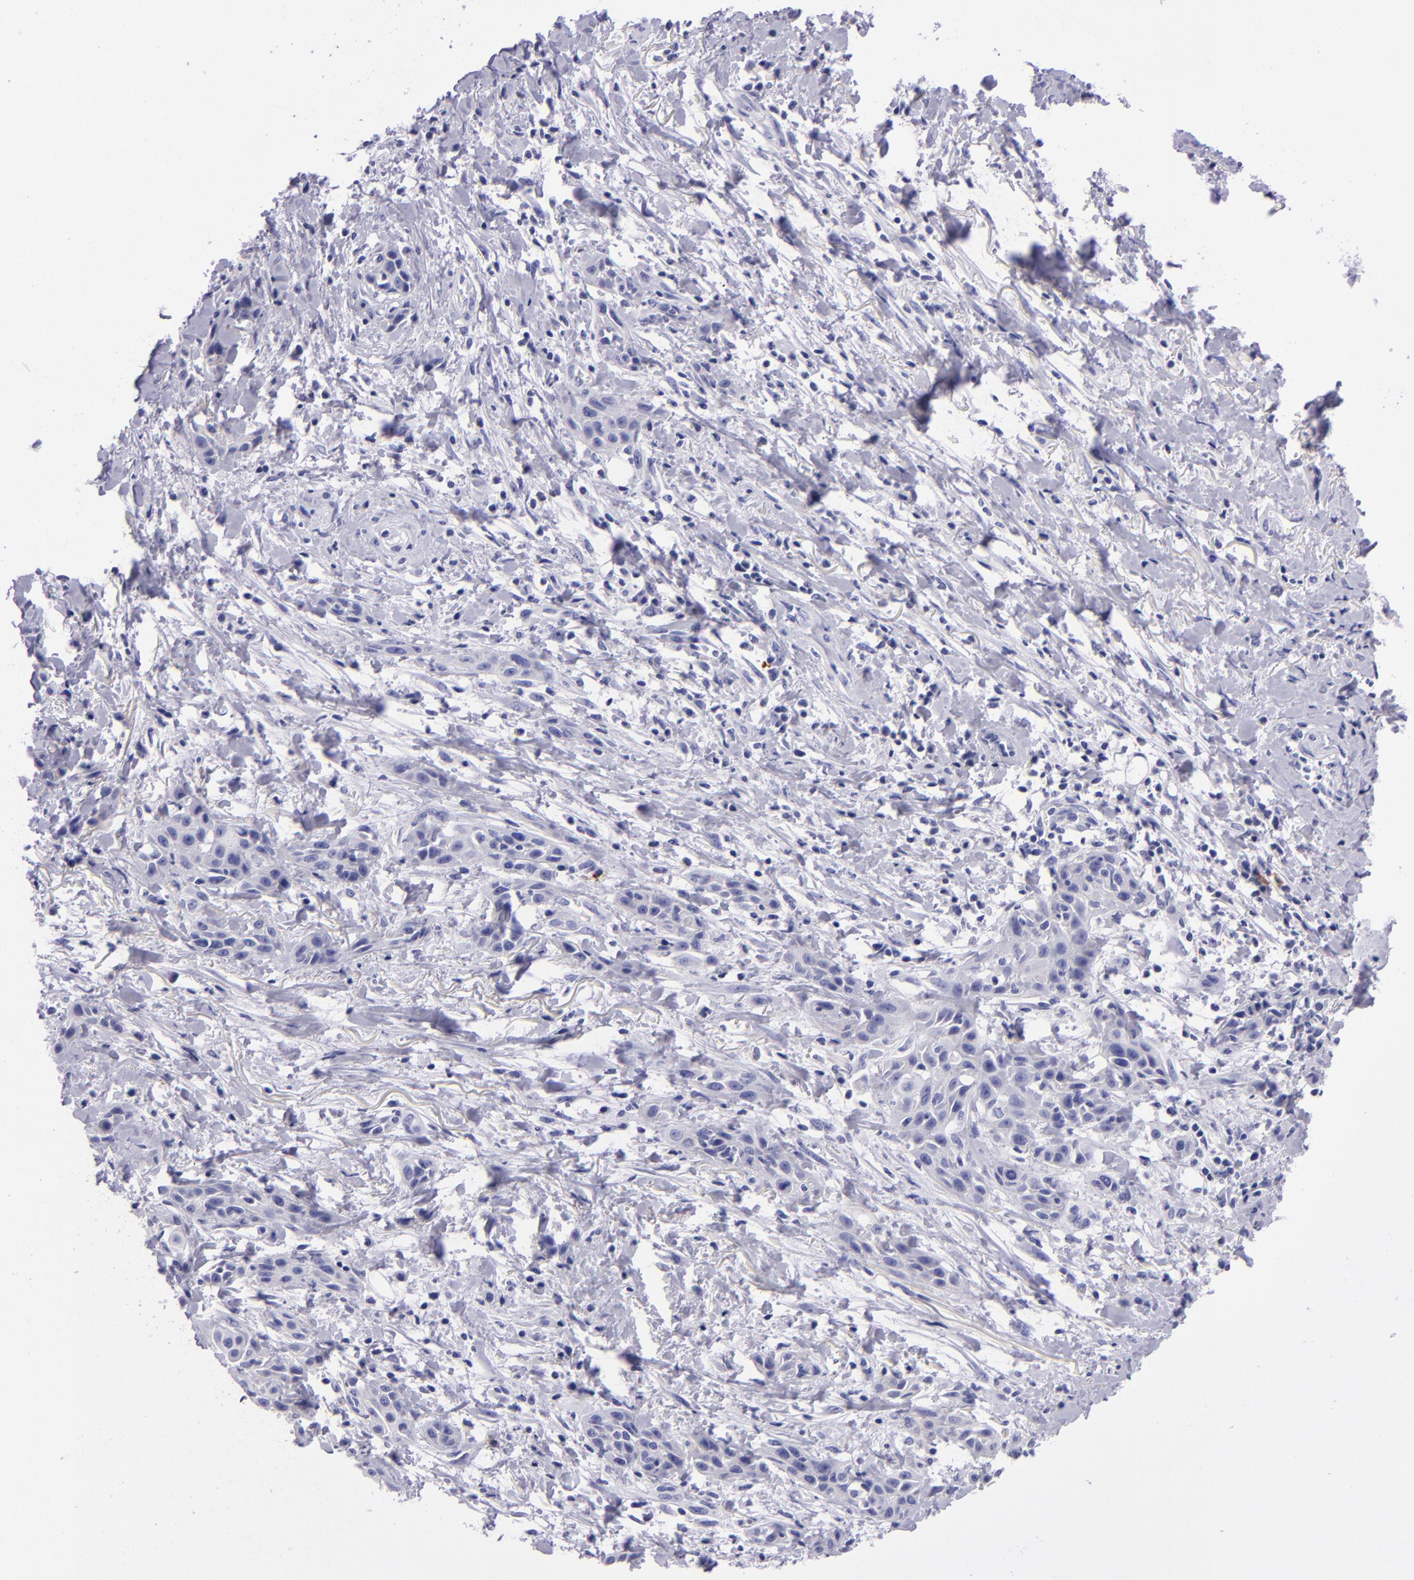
{"staining": {"intensity": "negative", "quantity": "none", "location": "none"}, "tissue": "skin cancer", "cell_type": "Tumor cells", "image_type": "cancer", "snomed": [{"axis": "morphology", "description": "Squamous cell carcinoma, NOS"}, {"axis": "topography", "description": "Skin"}, {"axis": "topography", "description": "Anal"}], "caption": "Human skin squamous cell carcinoma stained for a protein using immunohistochemistry exhibits no staining in tumor cells.", "gene": "TYRP1", "patient": {"sex": "male", "age": 64}}